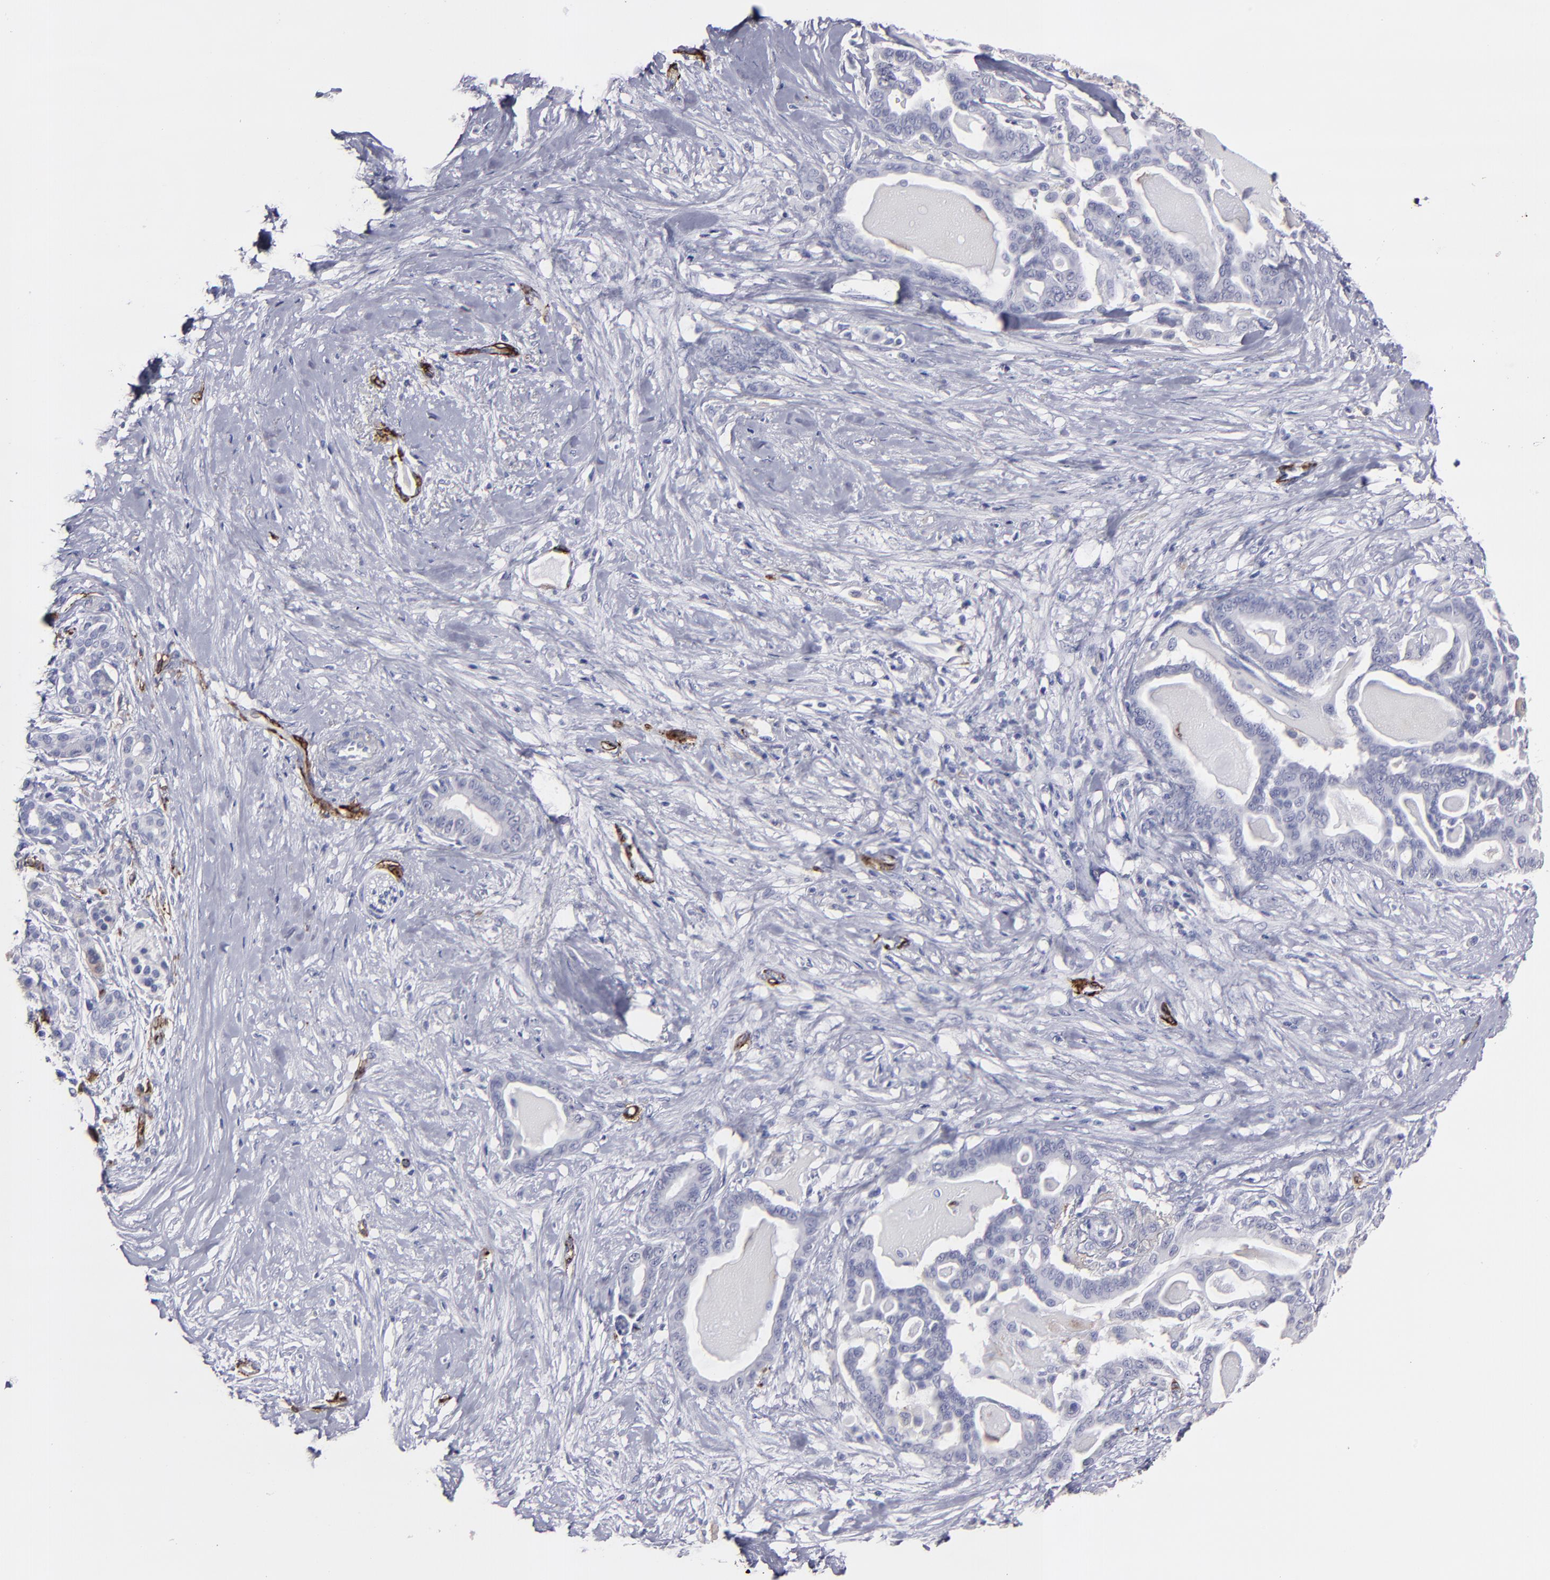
{"staining": {"intensity": "negative", "quantity": "none", "location": "none"}, "tissue": "pancreatic cancer", "cell_type": "Tumor cells", "image_type": "cancer", "snomed": [{"axis": "morphology", "description": "Adenocarcinoma, NOS"}, {"axis": "topography", "description": "Pancreas"}], "caption": "The IHC photomicrograph has no significant staining in tumor cells of adenocarcinoma (pancreatic) tissue.", "gene": "CD36", "patient": {"sex": "male", "age": 63}}